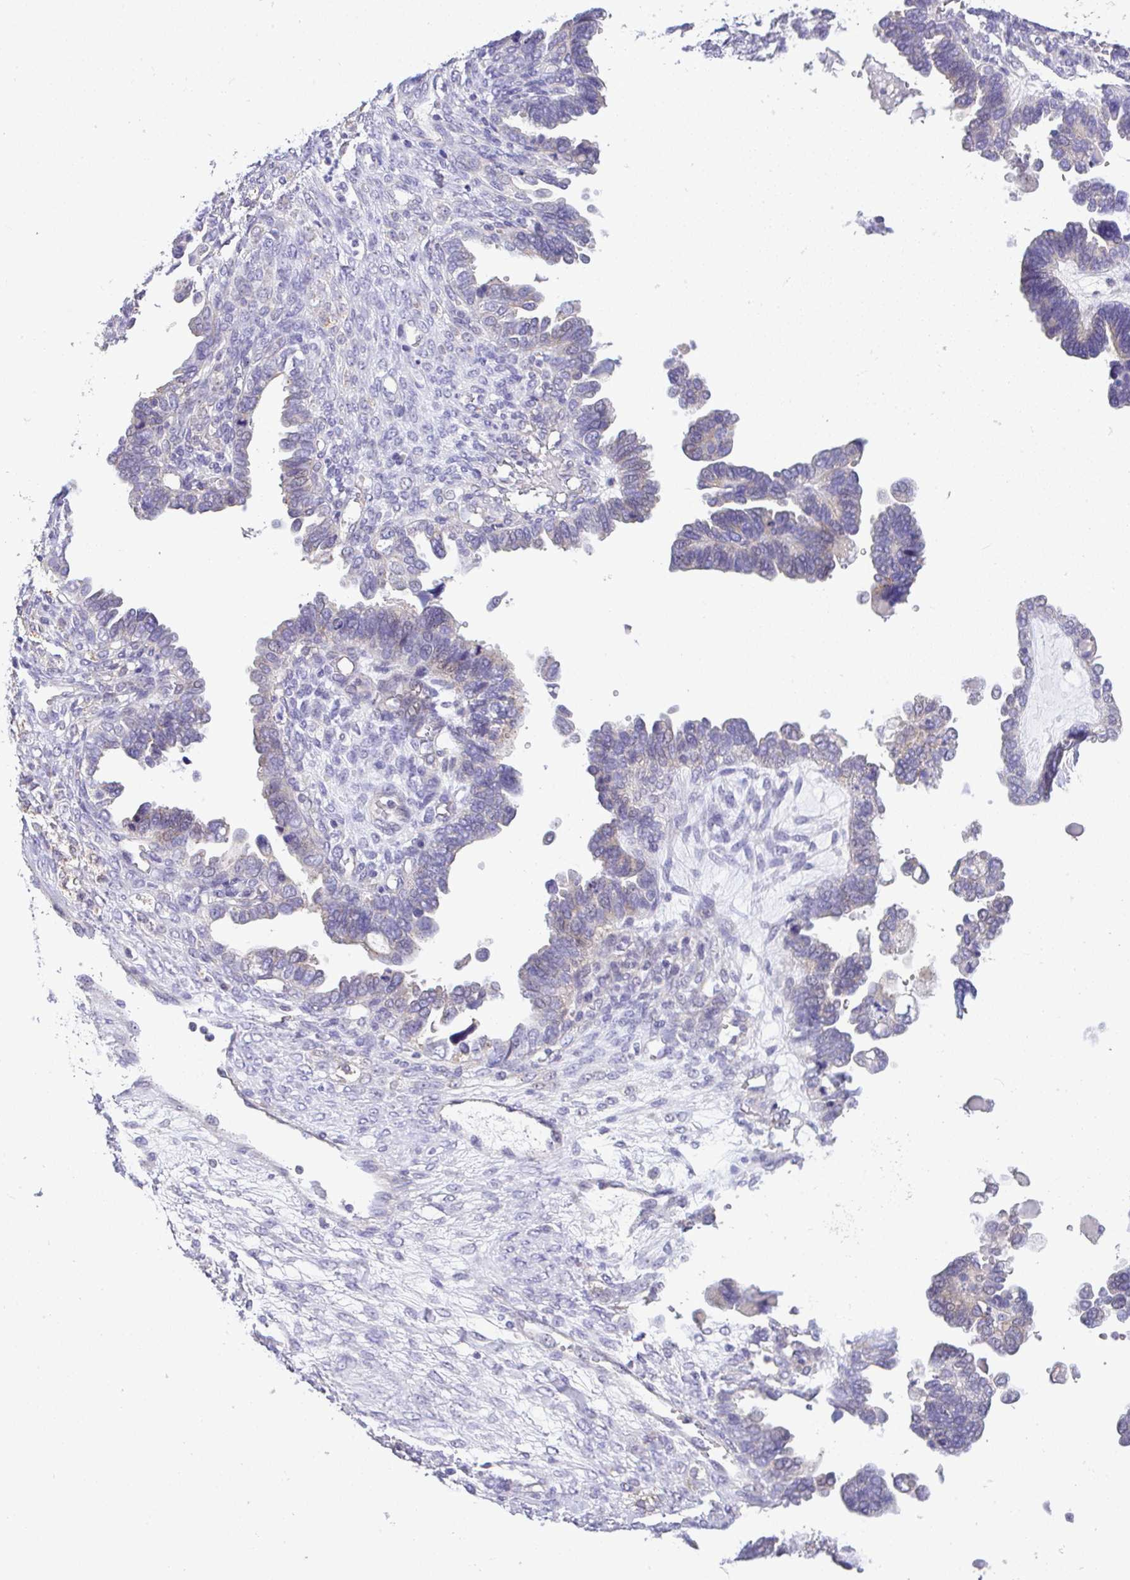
{"staining": {"intensity": "negative", "quantity": "none", "location": "none"}, "tissue": "ovarian cancer", "cell_type": "Tumor cells", "image_type": "cancer", "snomed": [{"axis": "morphology", "description": "Cystadenocarcinoma, serous, NOS"}, {"axis": "topography", "description": "Ovary"}], "caption": "Immunohistochemical staining of serous cystadenocarcinoma (ovarian) demonstrates no significant expression in tumor cells. The staining was performed using DAB to visualize the protein expression in brown, while the nuclei were stained in blue with hematoxylin (Magnification: 20x).", "gene": "CTU1", "patient": {"sex": "female", "age": 51}}